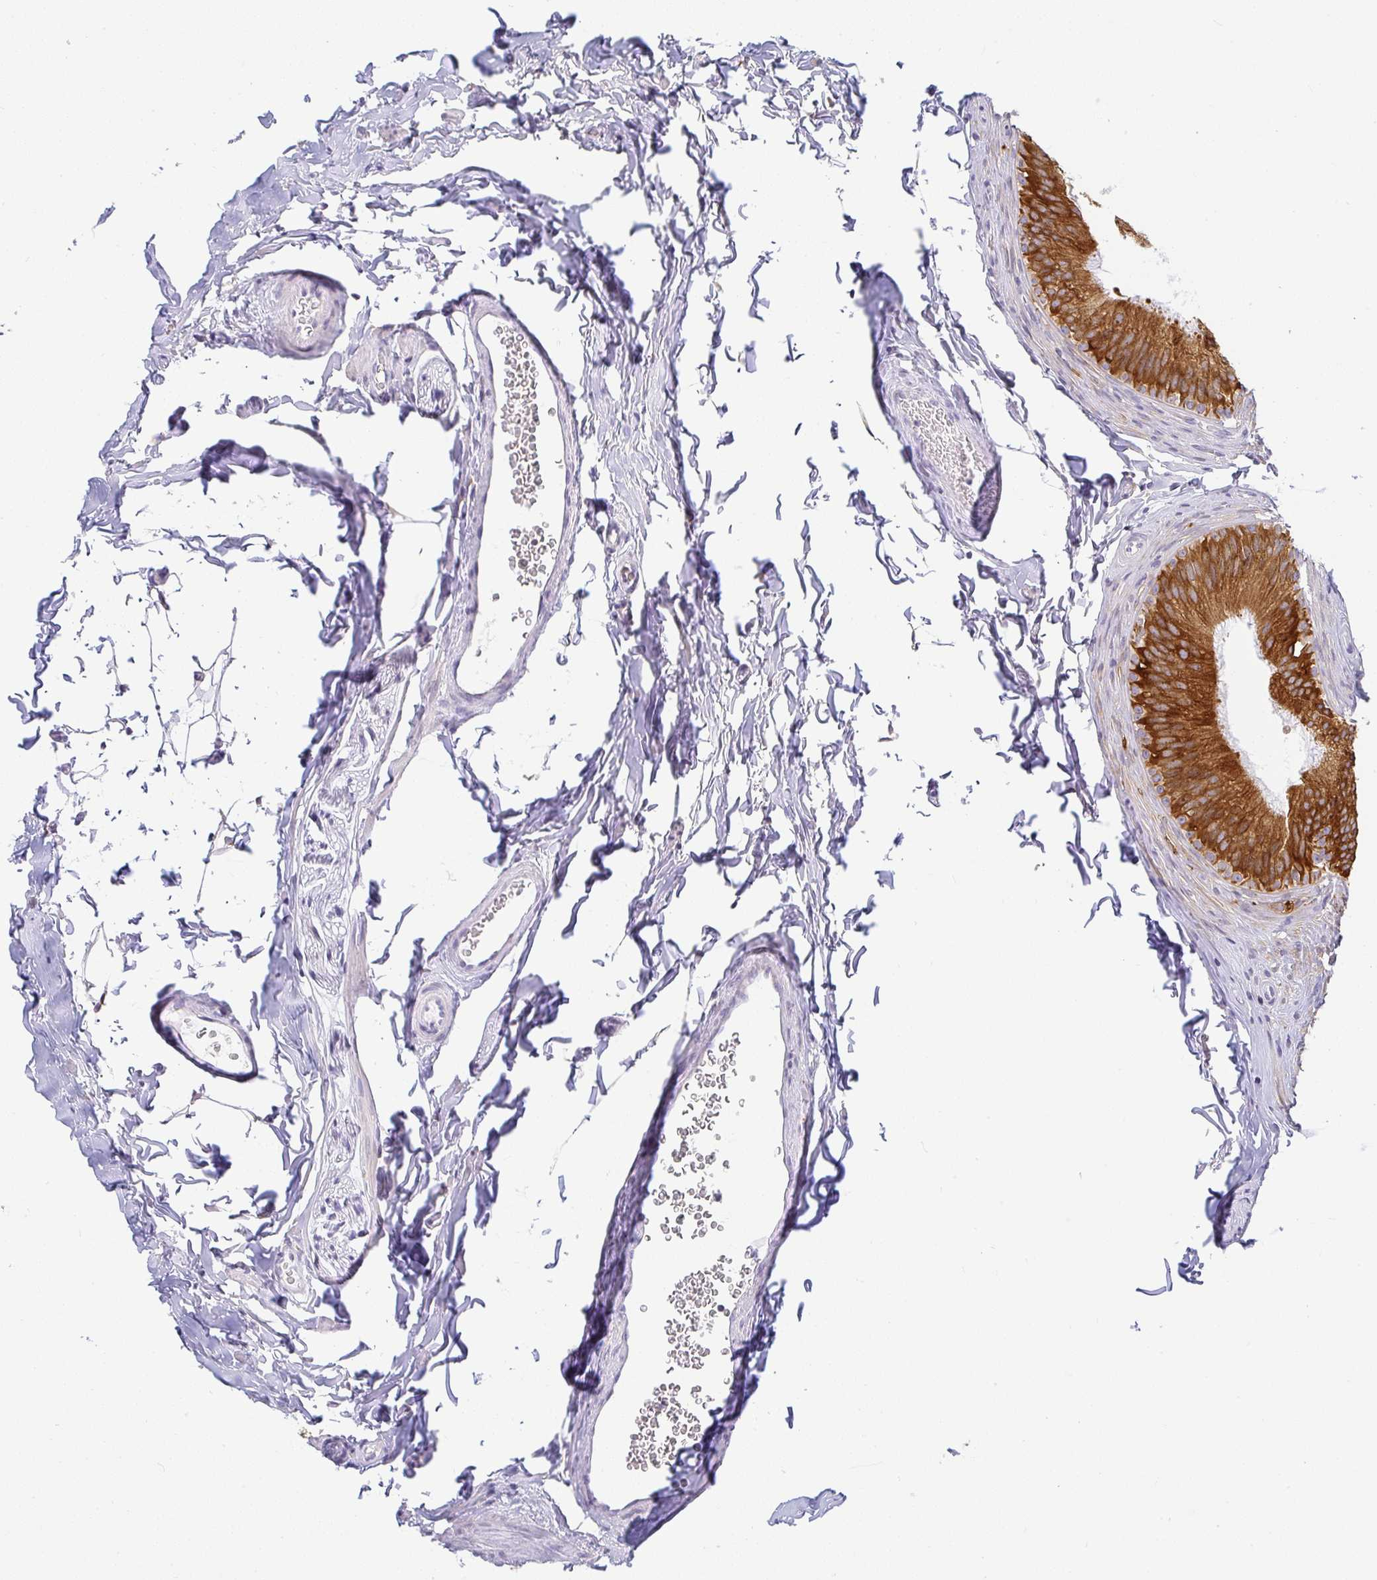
{"staining": {"intensity": "strong", "quantity": ">75%", "location": "cytoplasmic/membranous"}, "tissue": "epididymis", "cell_type": "Glandular cells", "image_type": "normal", "snomed": [{"axis": "morphology", "description": "Normal tissue, NOS"}, {"axis": "topography", "description": "Epididymis"}], "caption": "Epididymis stained with a protein marker shows strong staining in glandular cells.", "gene": "DERL2", "patient": {"sex": "male", "age": 24}}